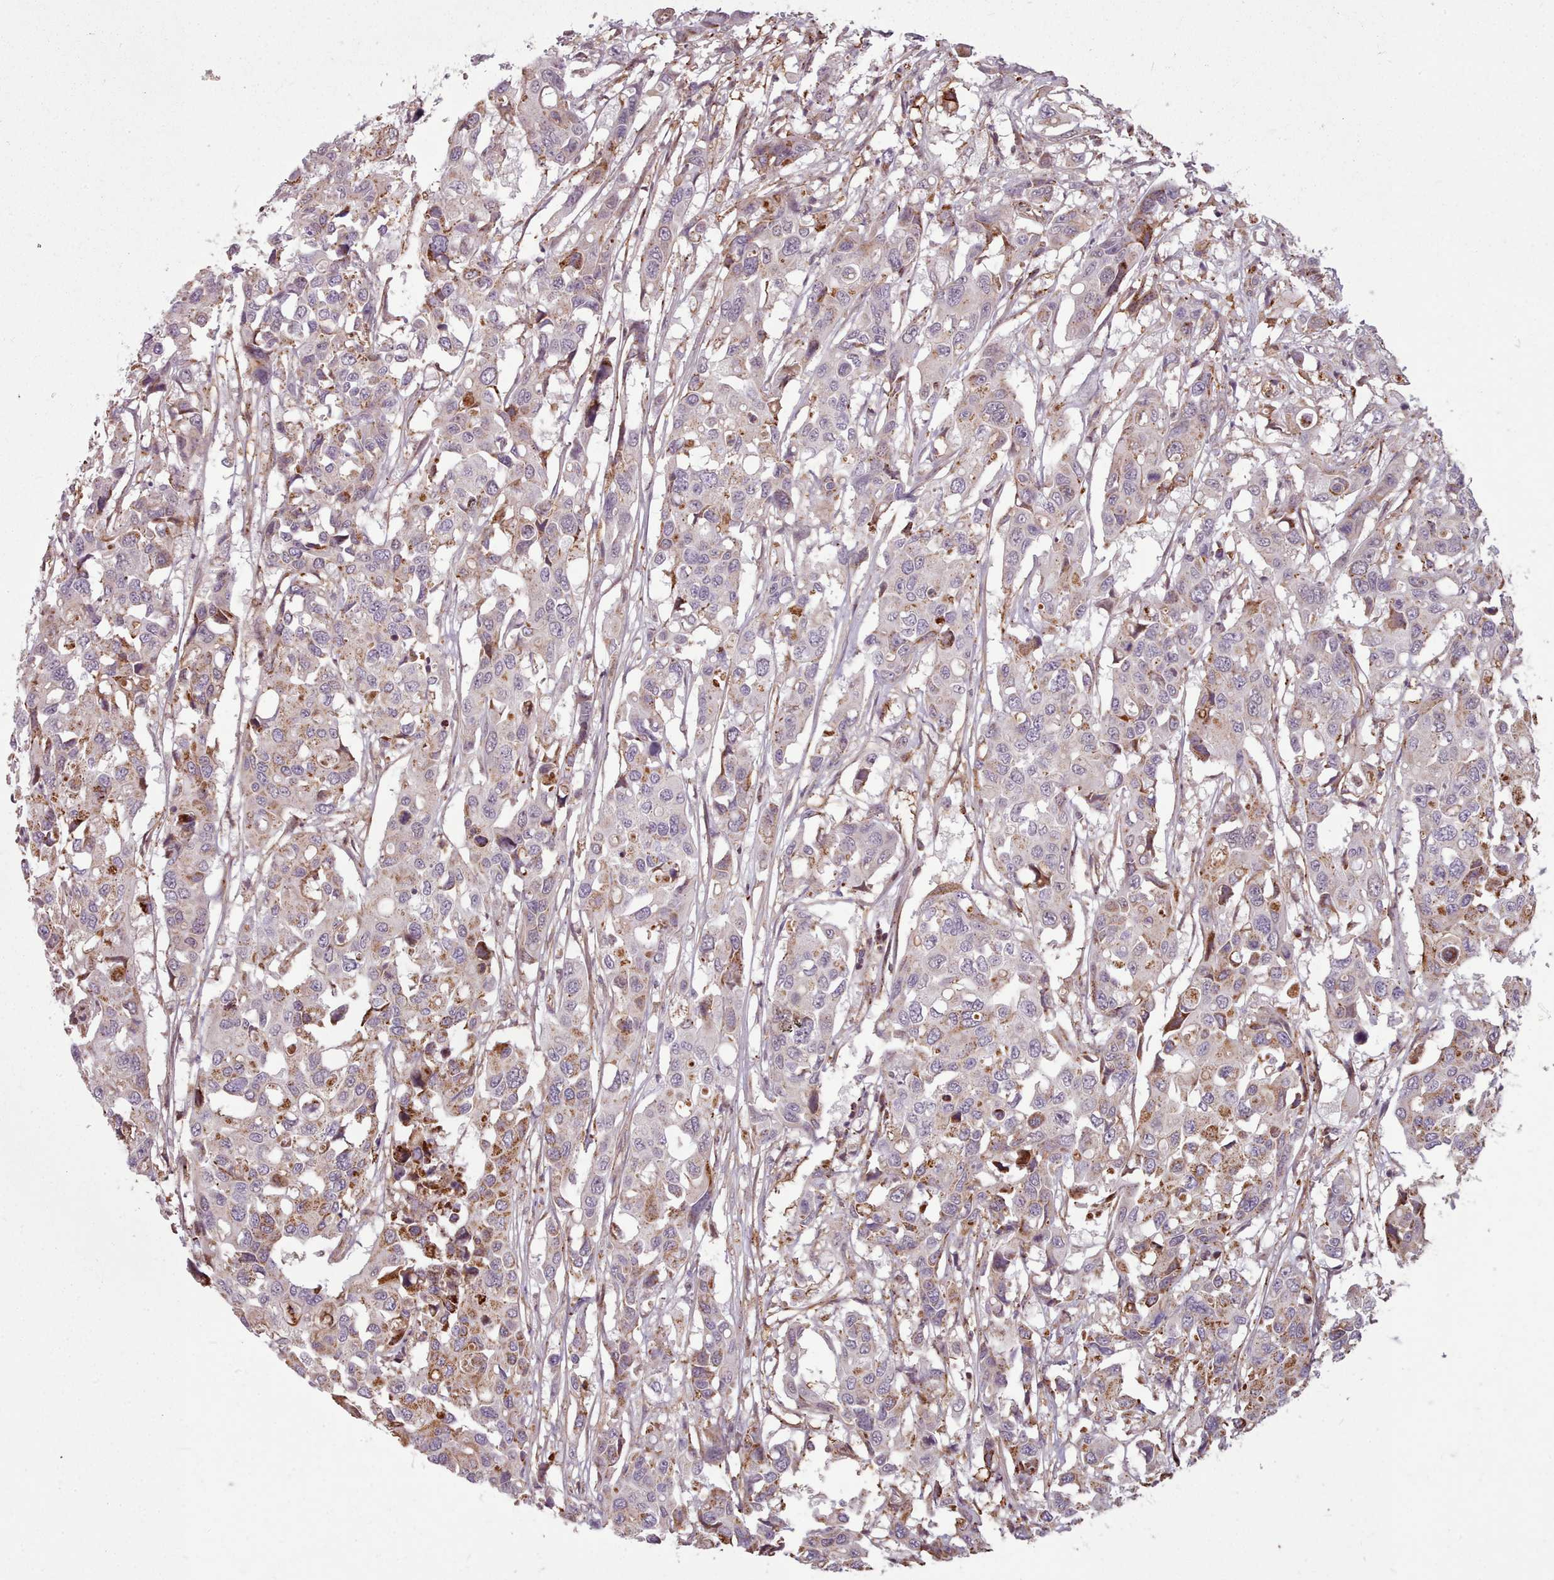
{"staining": {"intensity": "moderate", "quantity": "<25%", "location": "cytoplasmic/membranous"}, "tissue": "colorectal cancer", "cell_type": "Tumor cells", "image_type": "cancer", "snomed": [{"axis": "morphology", "description": "Adenocarcinoma, NOS"}, {"axis": "topography", "description": "Colon"}], "caption": "Immunohistochemistry (IHC) photomicrograph of colorectal cancer (adenocarcinoma) stained for a protein (brown), which reveals low levels of moderate cytoplasmic/membranous positivity in about <25% of tumor cells.", "gene": "ZMYM4", "patient": {"sex": "male", "age": 77}}